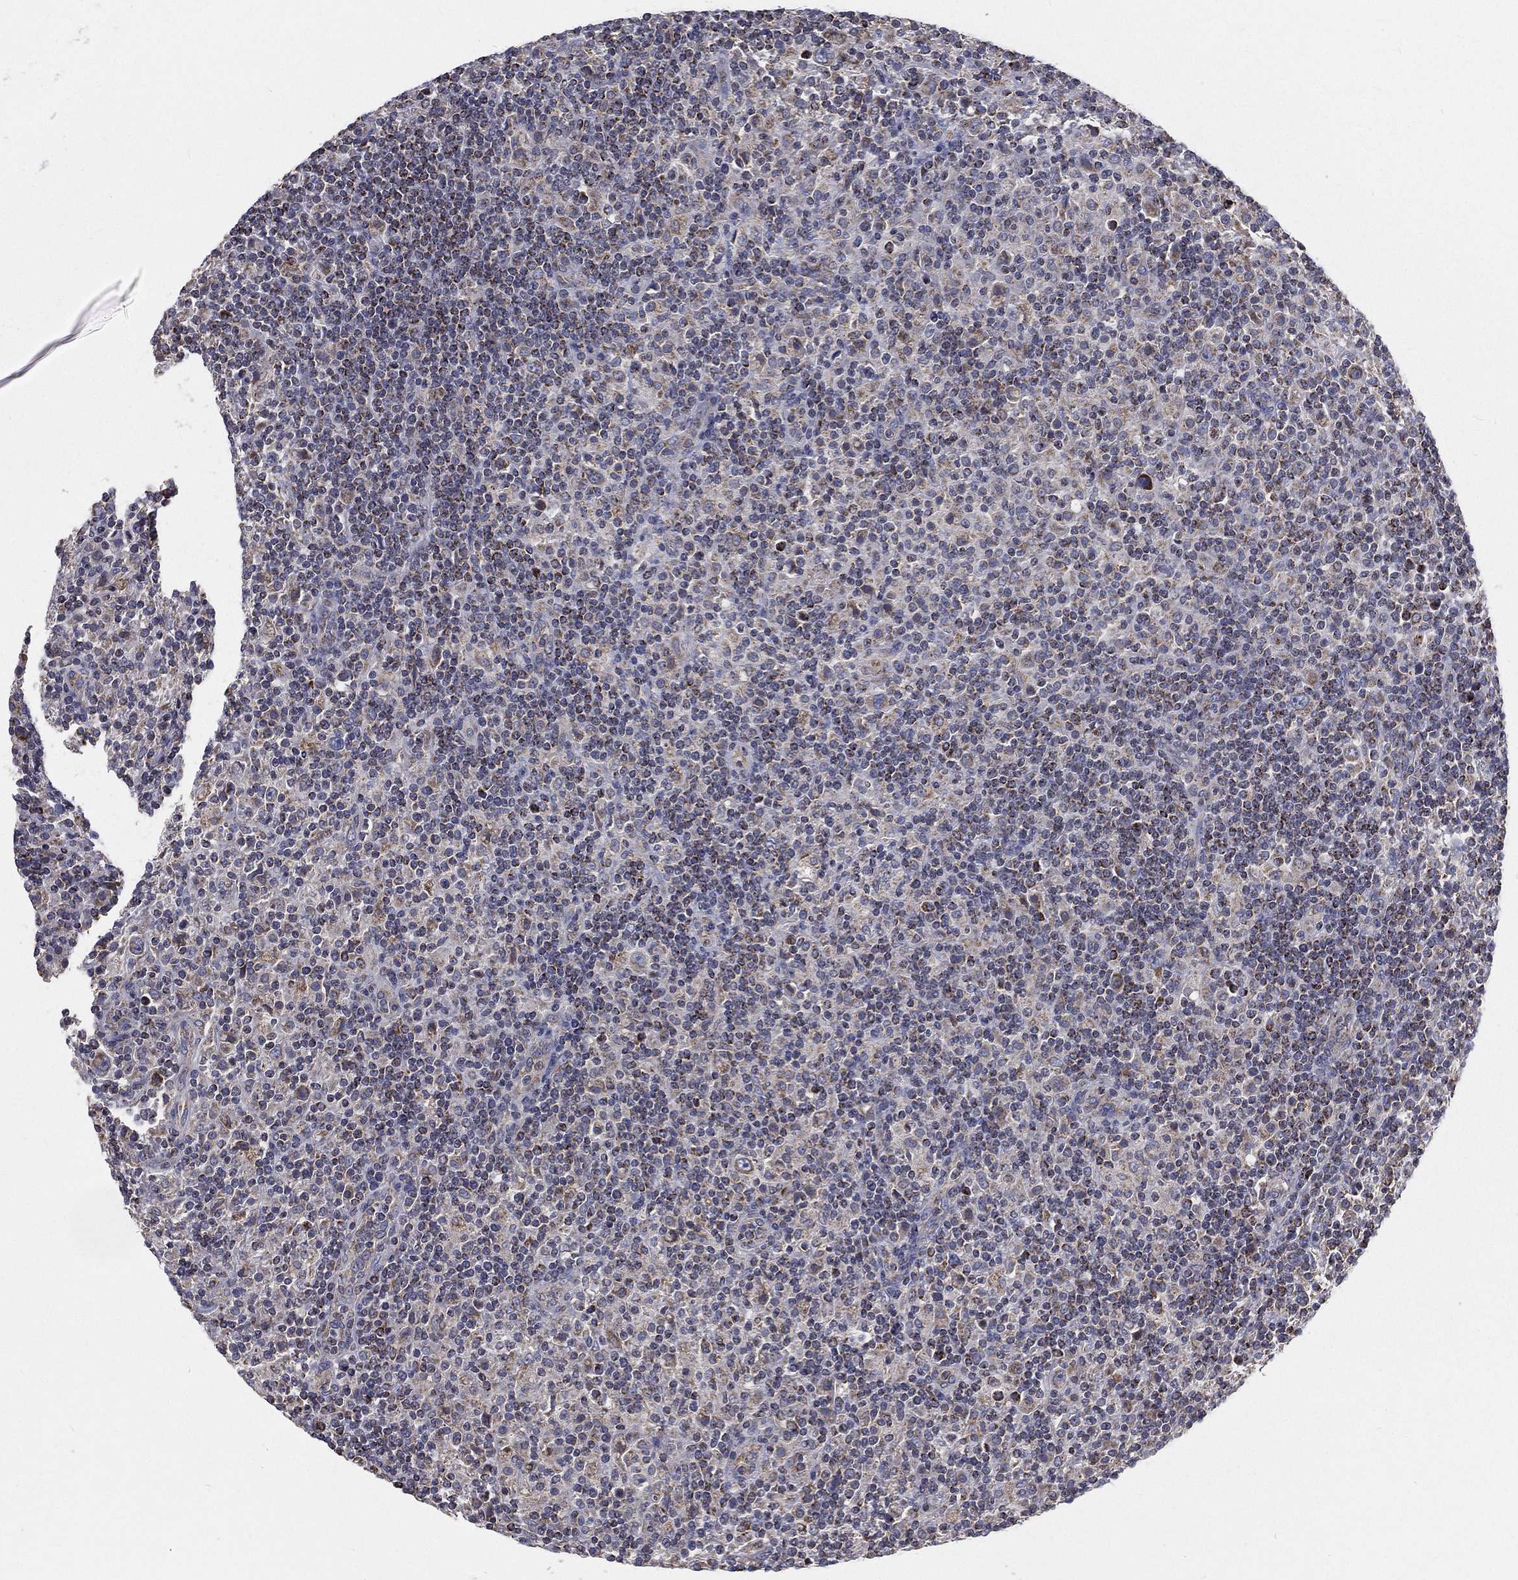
{"staining": {"intensity": "moderate", "quantity": "25%-75%", "location": "cytoplasmic/membranous"}, "tissue": "lymphoma", "cell_type": "Tumor cells", "image_type": "cancer", "snomed": [{"axis": "morphology", "description": "Hodgkin's disease, NOS"}, {"axis": "topography", "description": "Lymph node"}], "caption": "Human lymphoma stained with a brown dye shows moderate cytoplasmic/membranous positive staining in about 25%-75% of tumor cells.", "gene": "HADH", "patient": {"sex": "male", "age": 70}}